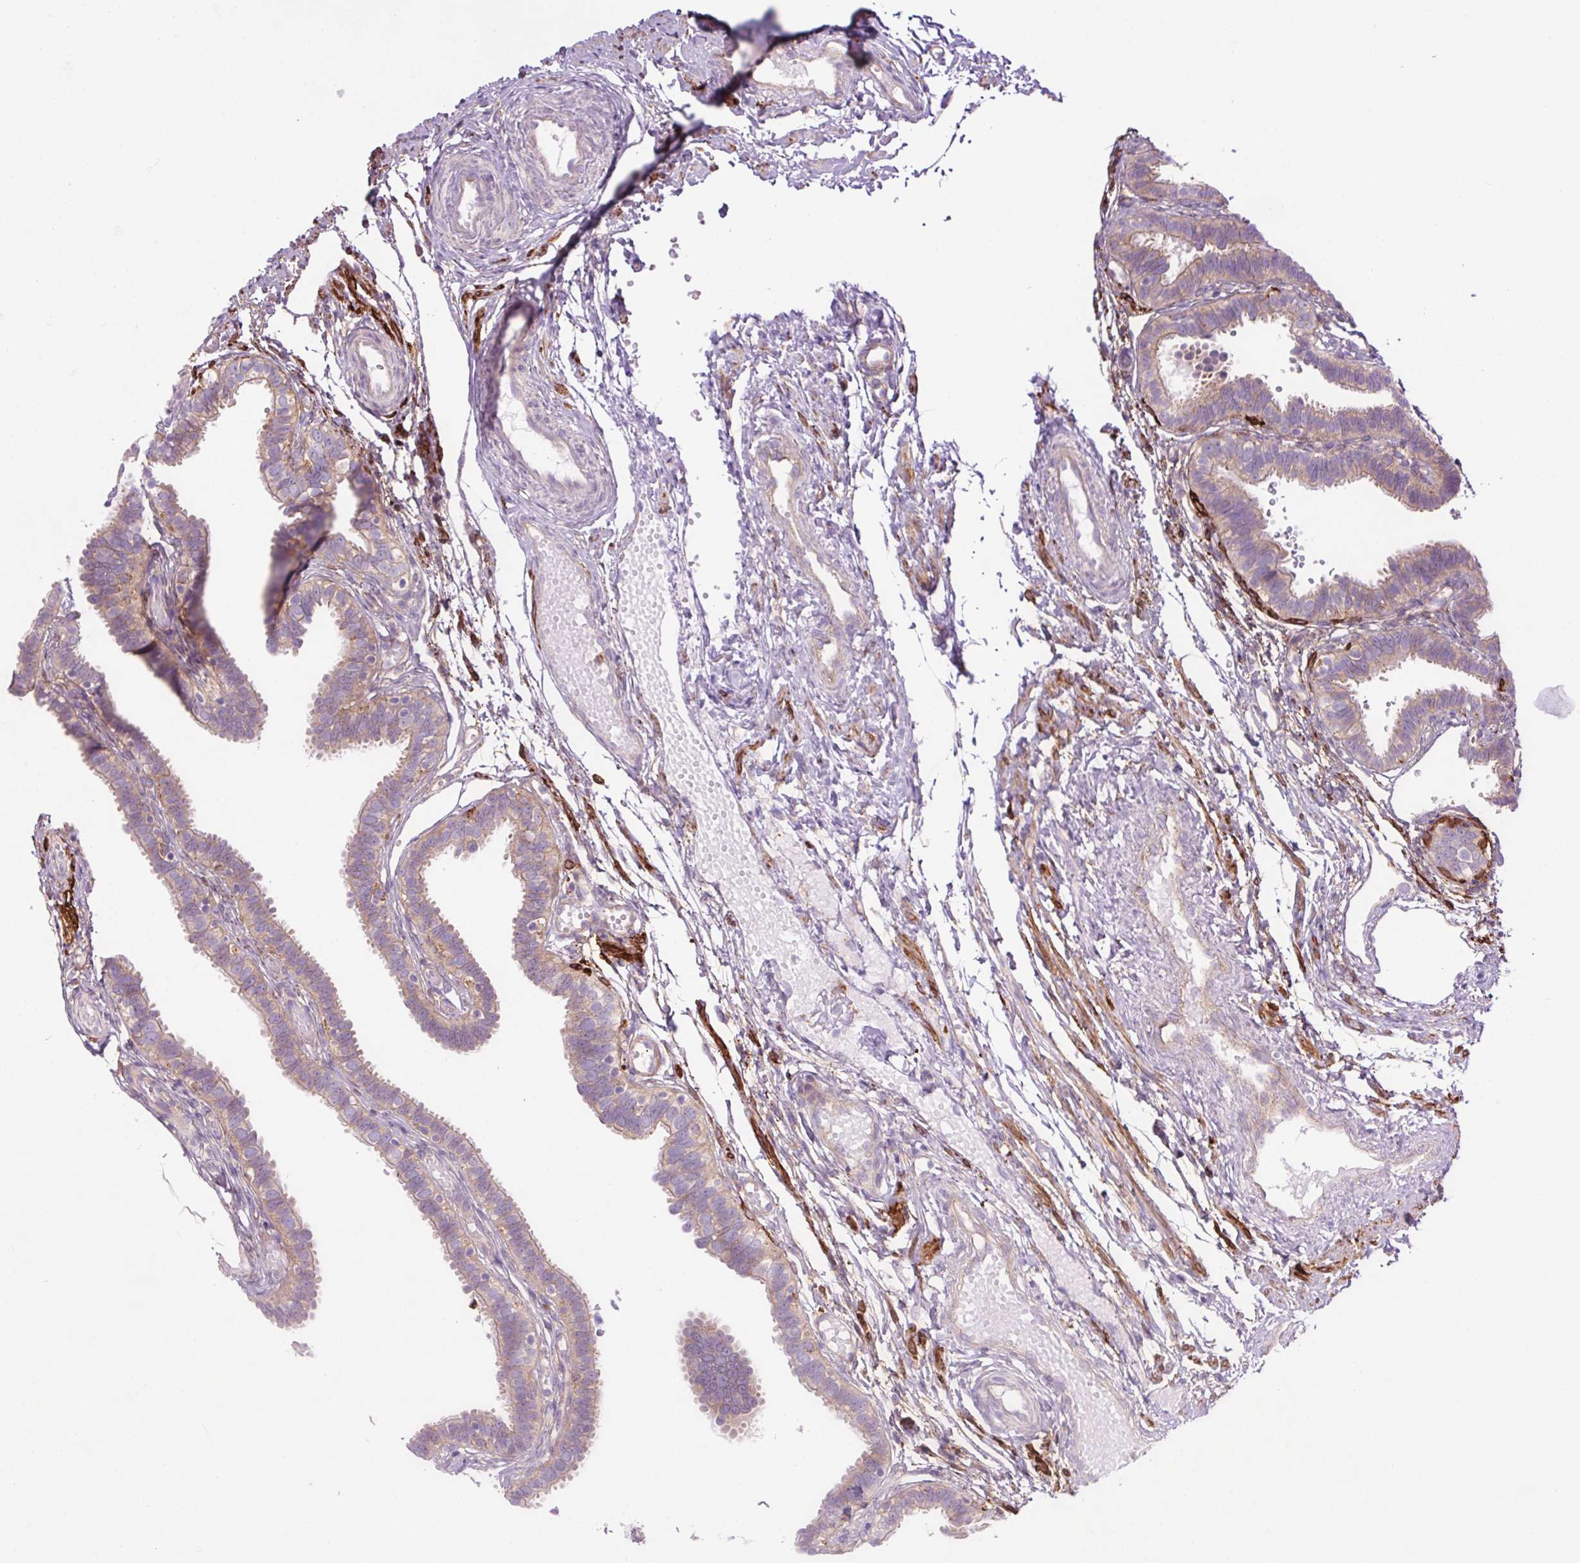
{"staining": {"intensity": "moderate", "quantity": "25%-75%", "location": "cytoplasmic/membranous"}, "tissue": "fallopian tube", "cell_type": "Glandular cells", "image_type": "normal", "snomed": [{"axis": "morphology", "description": "Normal tissue, NOS"}, {"axis": "topography", "description": "Fallopian tube"}], "caption": "This is an image of immunohistochemistry staining of benign fallopian tube, which shows moderate staining in the cytoplasmic/membranous of glandular cells.", "gene": "SH2D6", "patient": {"sex": "female", "age": 37}}